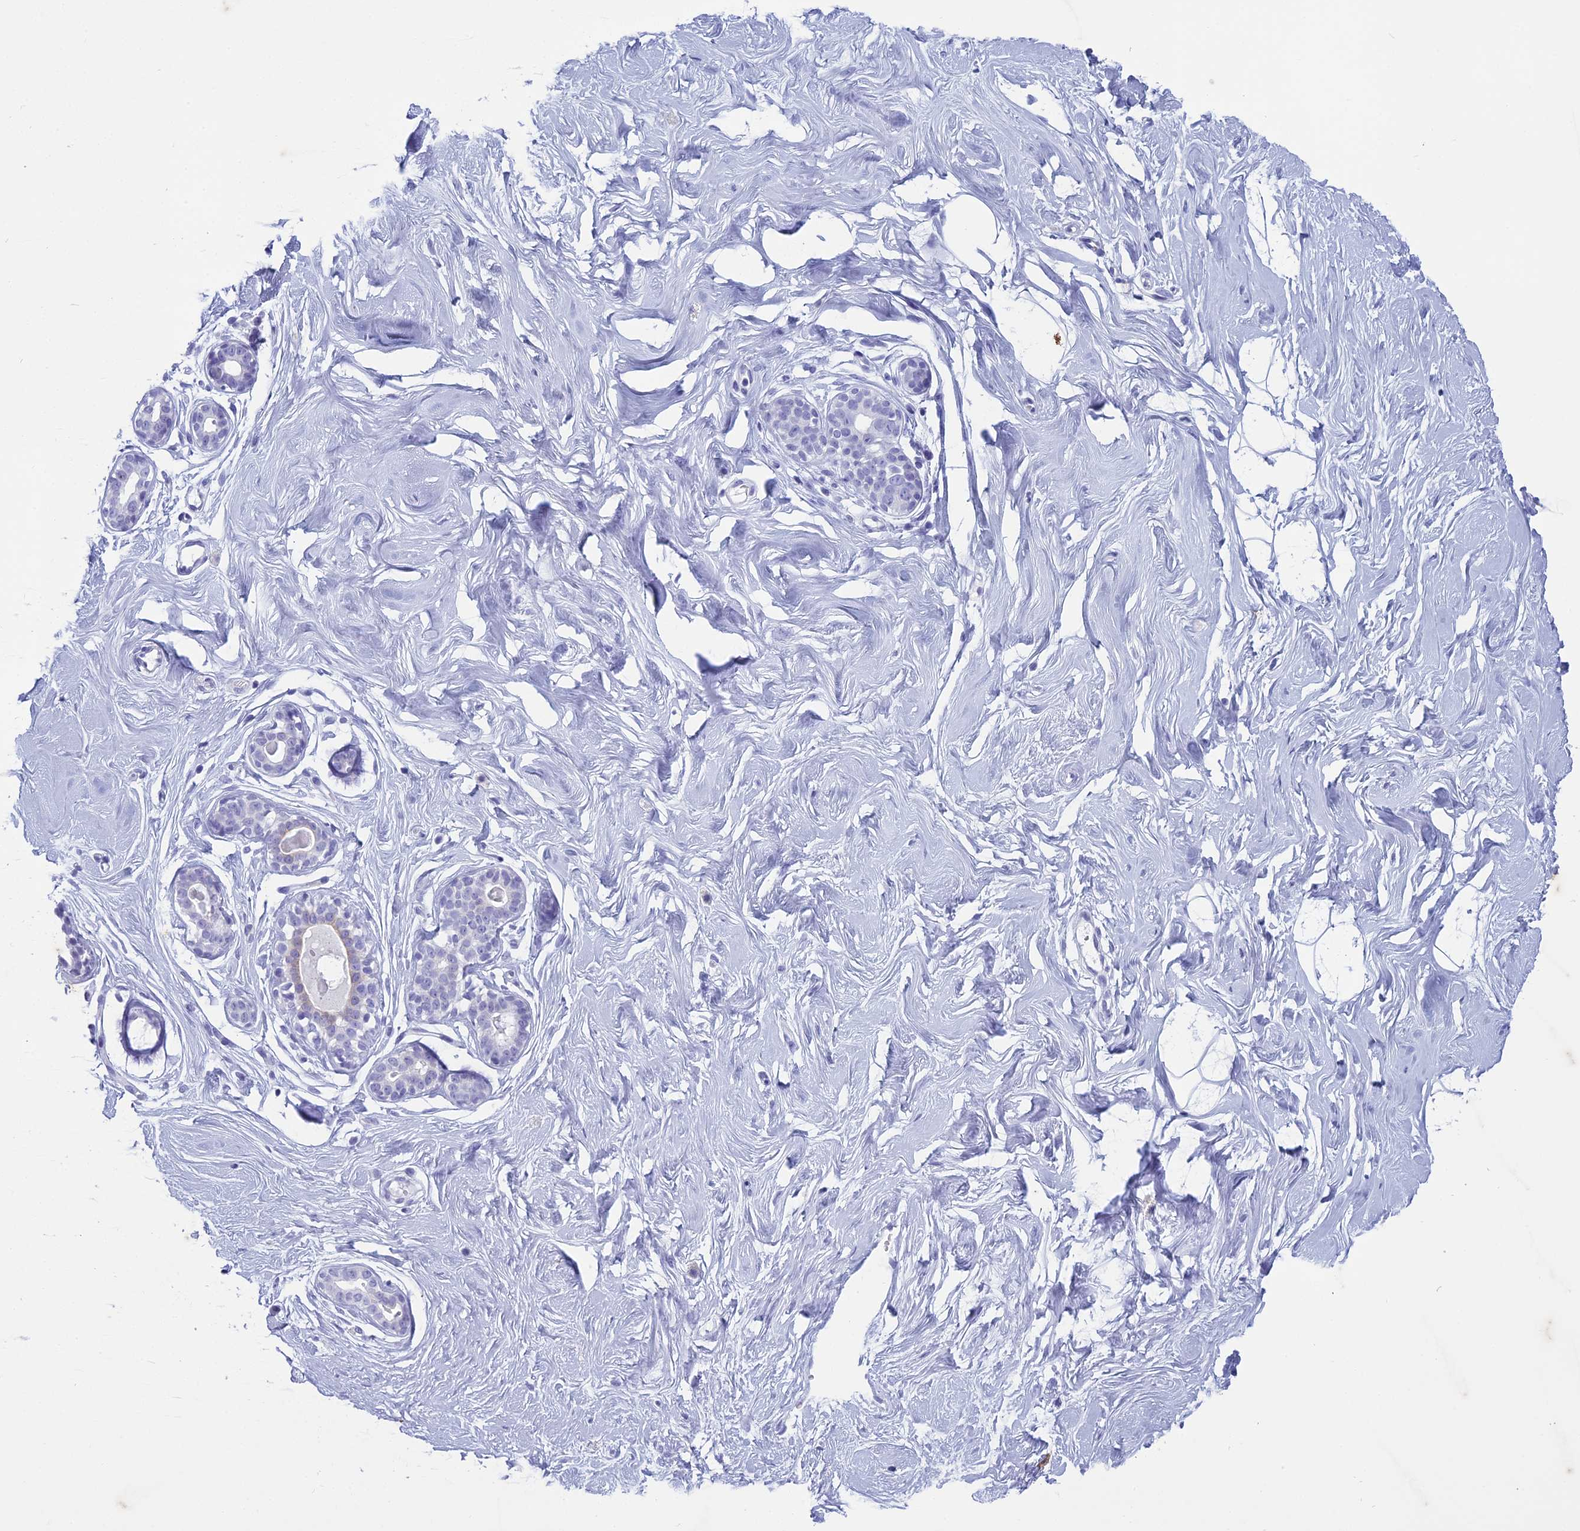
{"staining": {"intensity": "negative", "quantity": "none", "location": "none"}, "tissue": "breast", "cell_type": "Adipocytes", "image_type": "normal", "snomed": [{"axis": "morphology", "description": "Normal tissue, NOS"}, {"axis": "morphology", "description": "Adenoma, NOS"}, {"axis": "topography", "description": "Breast"}], "caption": "Immunohistochemistry image of unremarkable breast stained for a protein (brown), which reveals no expression in adipocytes. Nuclei are stained in blue.", "gene": "HMGB4", "patient": {"sex": "female", "age": 23}}